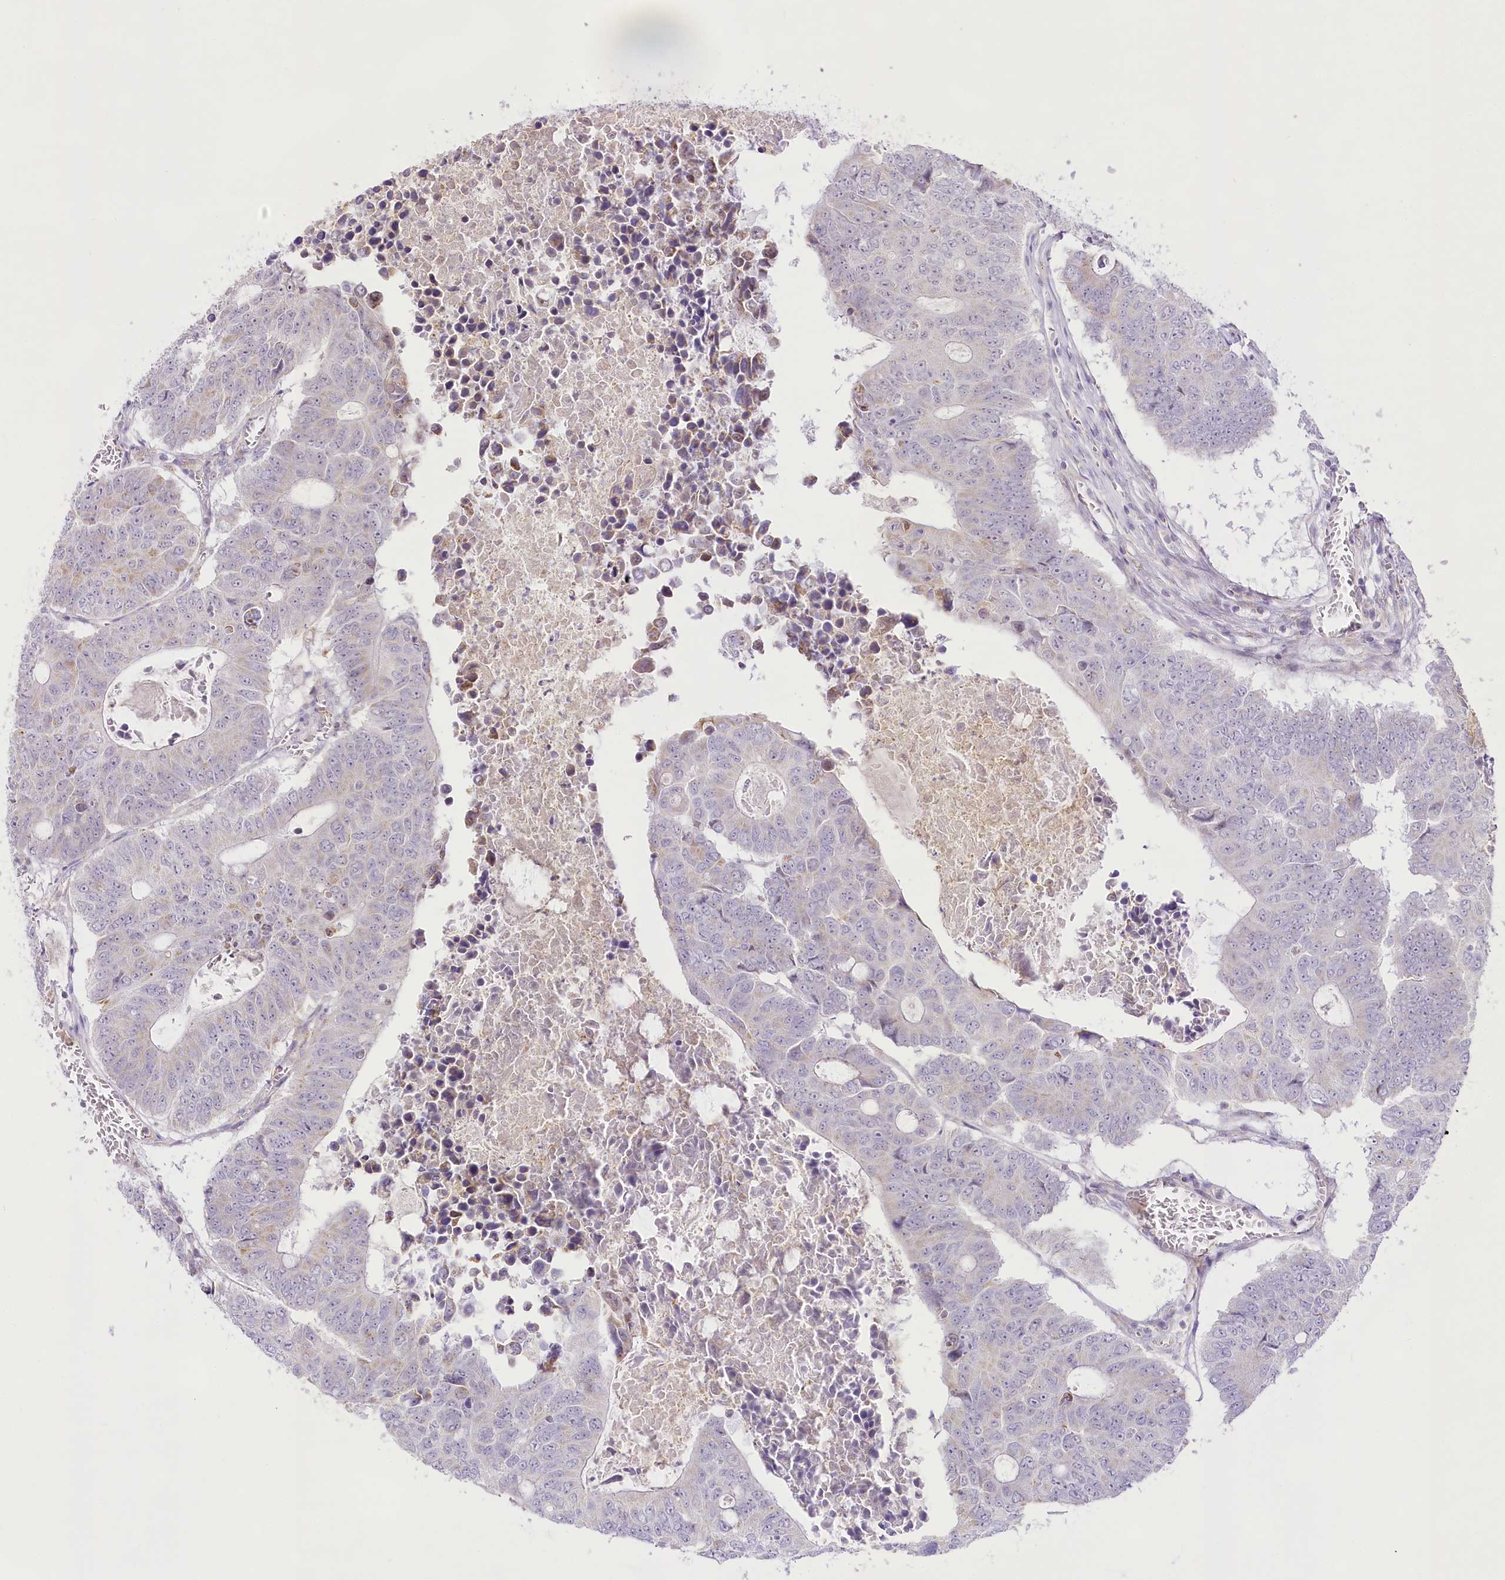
{"staining": {"intensity": "negative", "quantity": "none", "location": "none"}, "tissue": "colorectal cancer", "cell_type": "Tumor cells", "image_type": "cancer", "snomed": [{"axis": "morphology", "description": "Adenocarcinoma, NOS"}, {"axis": "topography", "description": "Colon"}], "caption": "High magnification brightfield microscopy of colorectal cancer (adenocarcinoma) stained with DAB (3,3'-diaminobenzidine) (brown) and counterstained with hematoxylin (blue): tumor cells show no significant staining.", "gene": "CCDC30", "patient": {"sex": "male", "age": 87}}